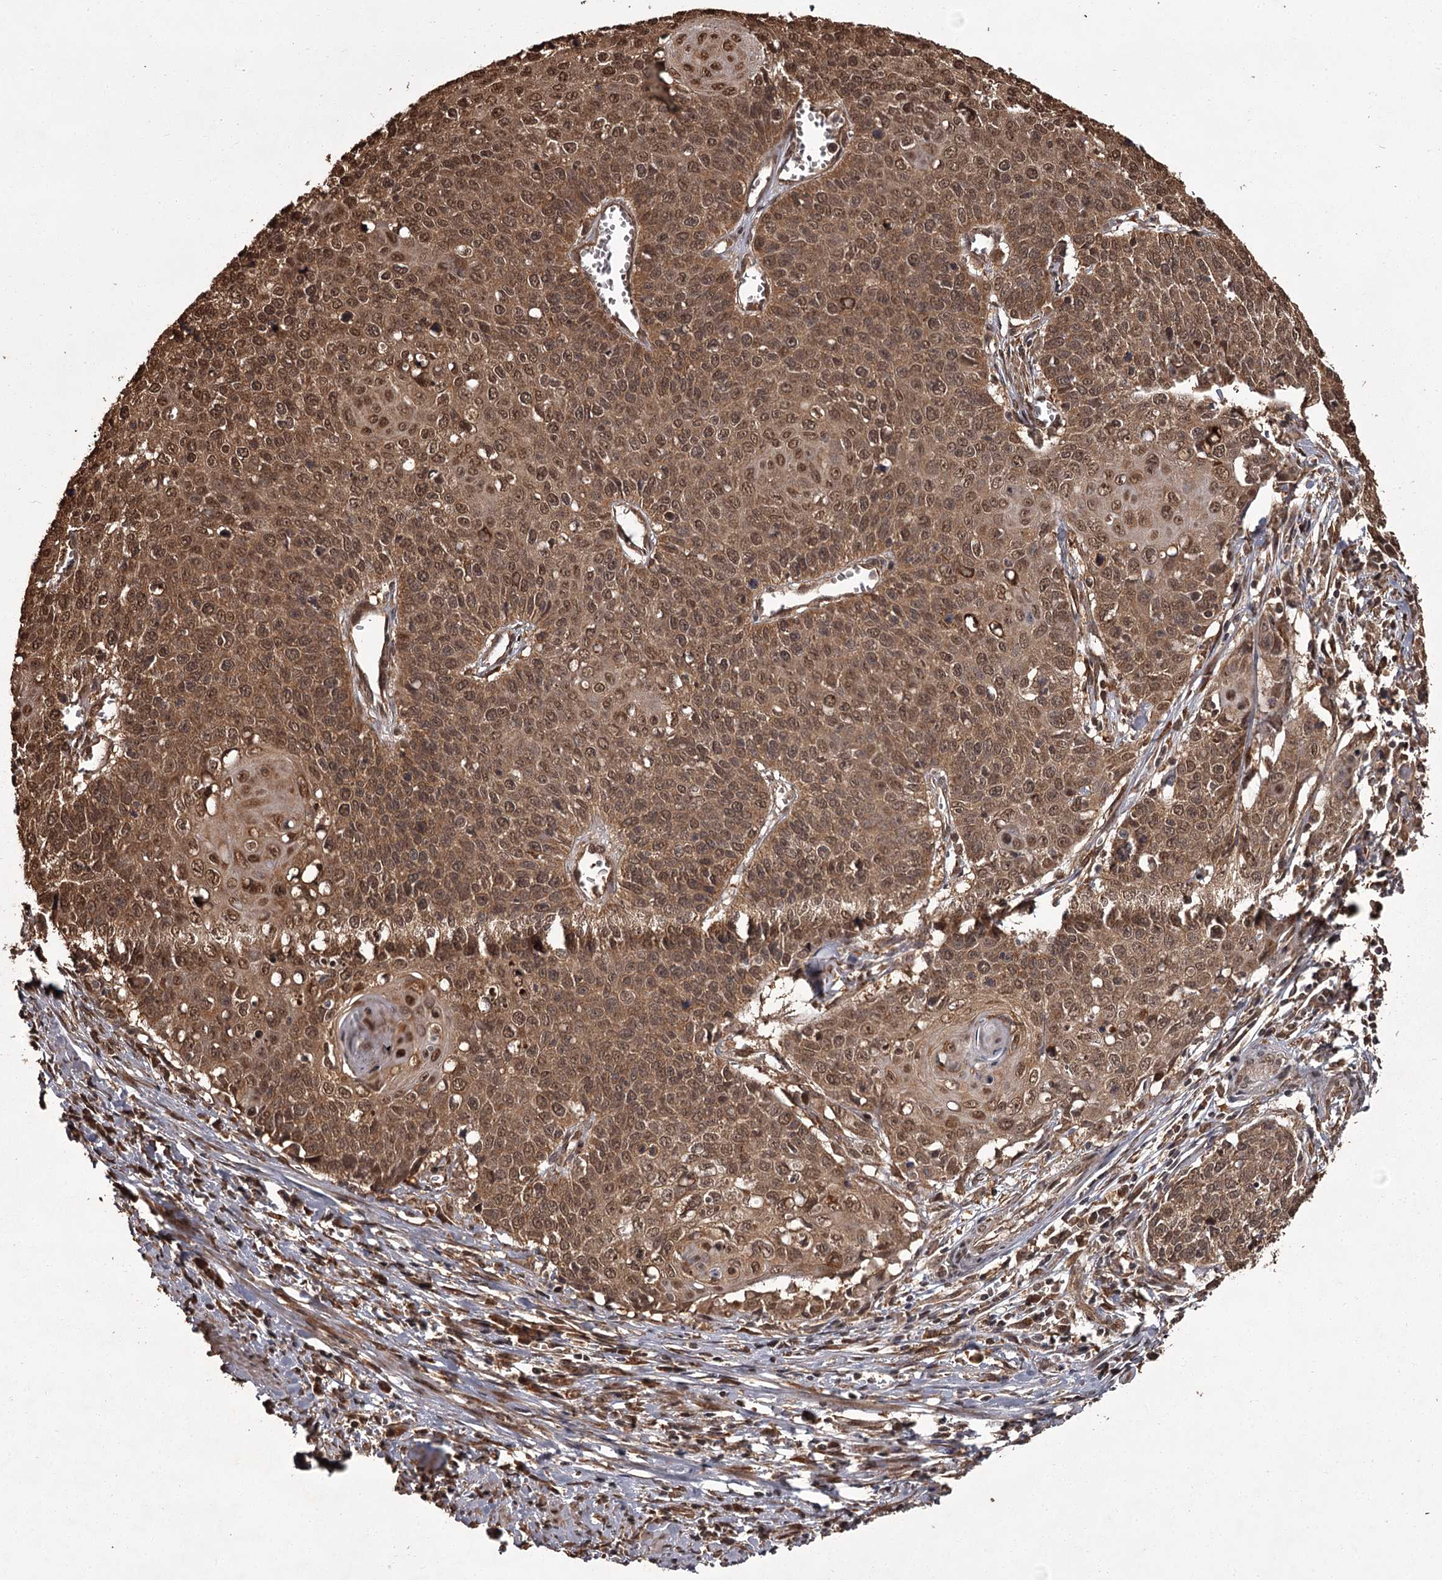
{"staining": {"intensity": "moderate", "quantity": ">75%", "location": "cytoplasmic/membranous,nuclear"}, "tissue": "cervical cancer", "cell_type": "Tumor cells", "image_type": "cancer", "snomed": [{"axis": "morphology", "description": "Squamous cell carcinoma, NOS"}, {"axis": "topography", "description": "Cervix"}], "caption": "Cervical squamous cell carcinoma stained for a protein shows moderate cytoplasmic/membranous and nuclear positivity in tumor cells. (brown staining indicates protein expression, while blue staining denotes nuclei).", "gene": "NPRL2", "patient": {"sex": "female", "age": 39}}